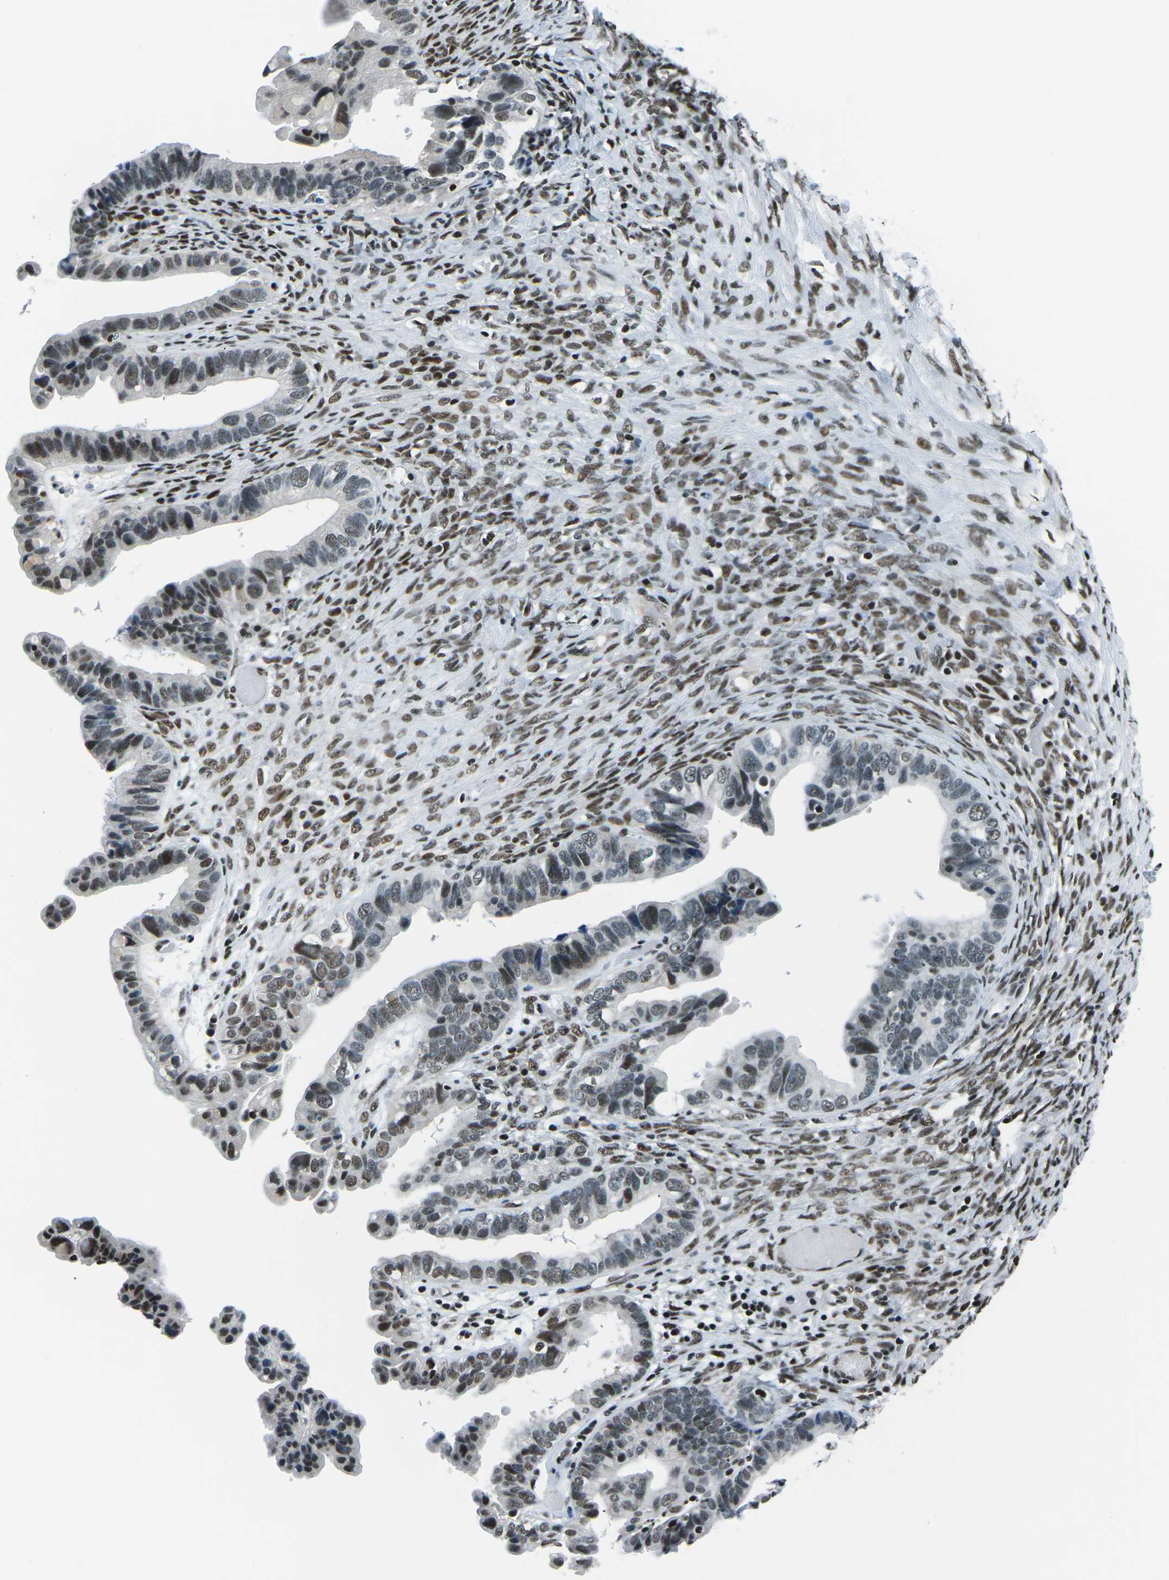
{"staining": {"intensity": "moderate", "quantity": ">75%", "location": "cytoplasmic/membranous,nuclear"}, "tissue": "ovarian cancer", "cell_type": "Tumor cells", "image_type": "cancer", "snomed": [{"axis": "morphology", "description": "Cystadenocarcinoma, serous, NOS"}, {"axis": "topography", "description": "Ovary"}], "caption": "Ovarian cancer (serous cystadenocarcinoma) stained with DAB (3,3'-diaminobenzidine) IHC exhibits medium levels of moderate cytoplasmic/membranous and nuclear expression in approximately >75% of tumor cells.", "gene": "RBL2", "patient": {"sex": "female", "age": 56}}